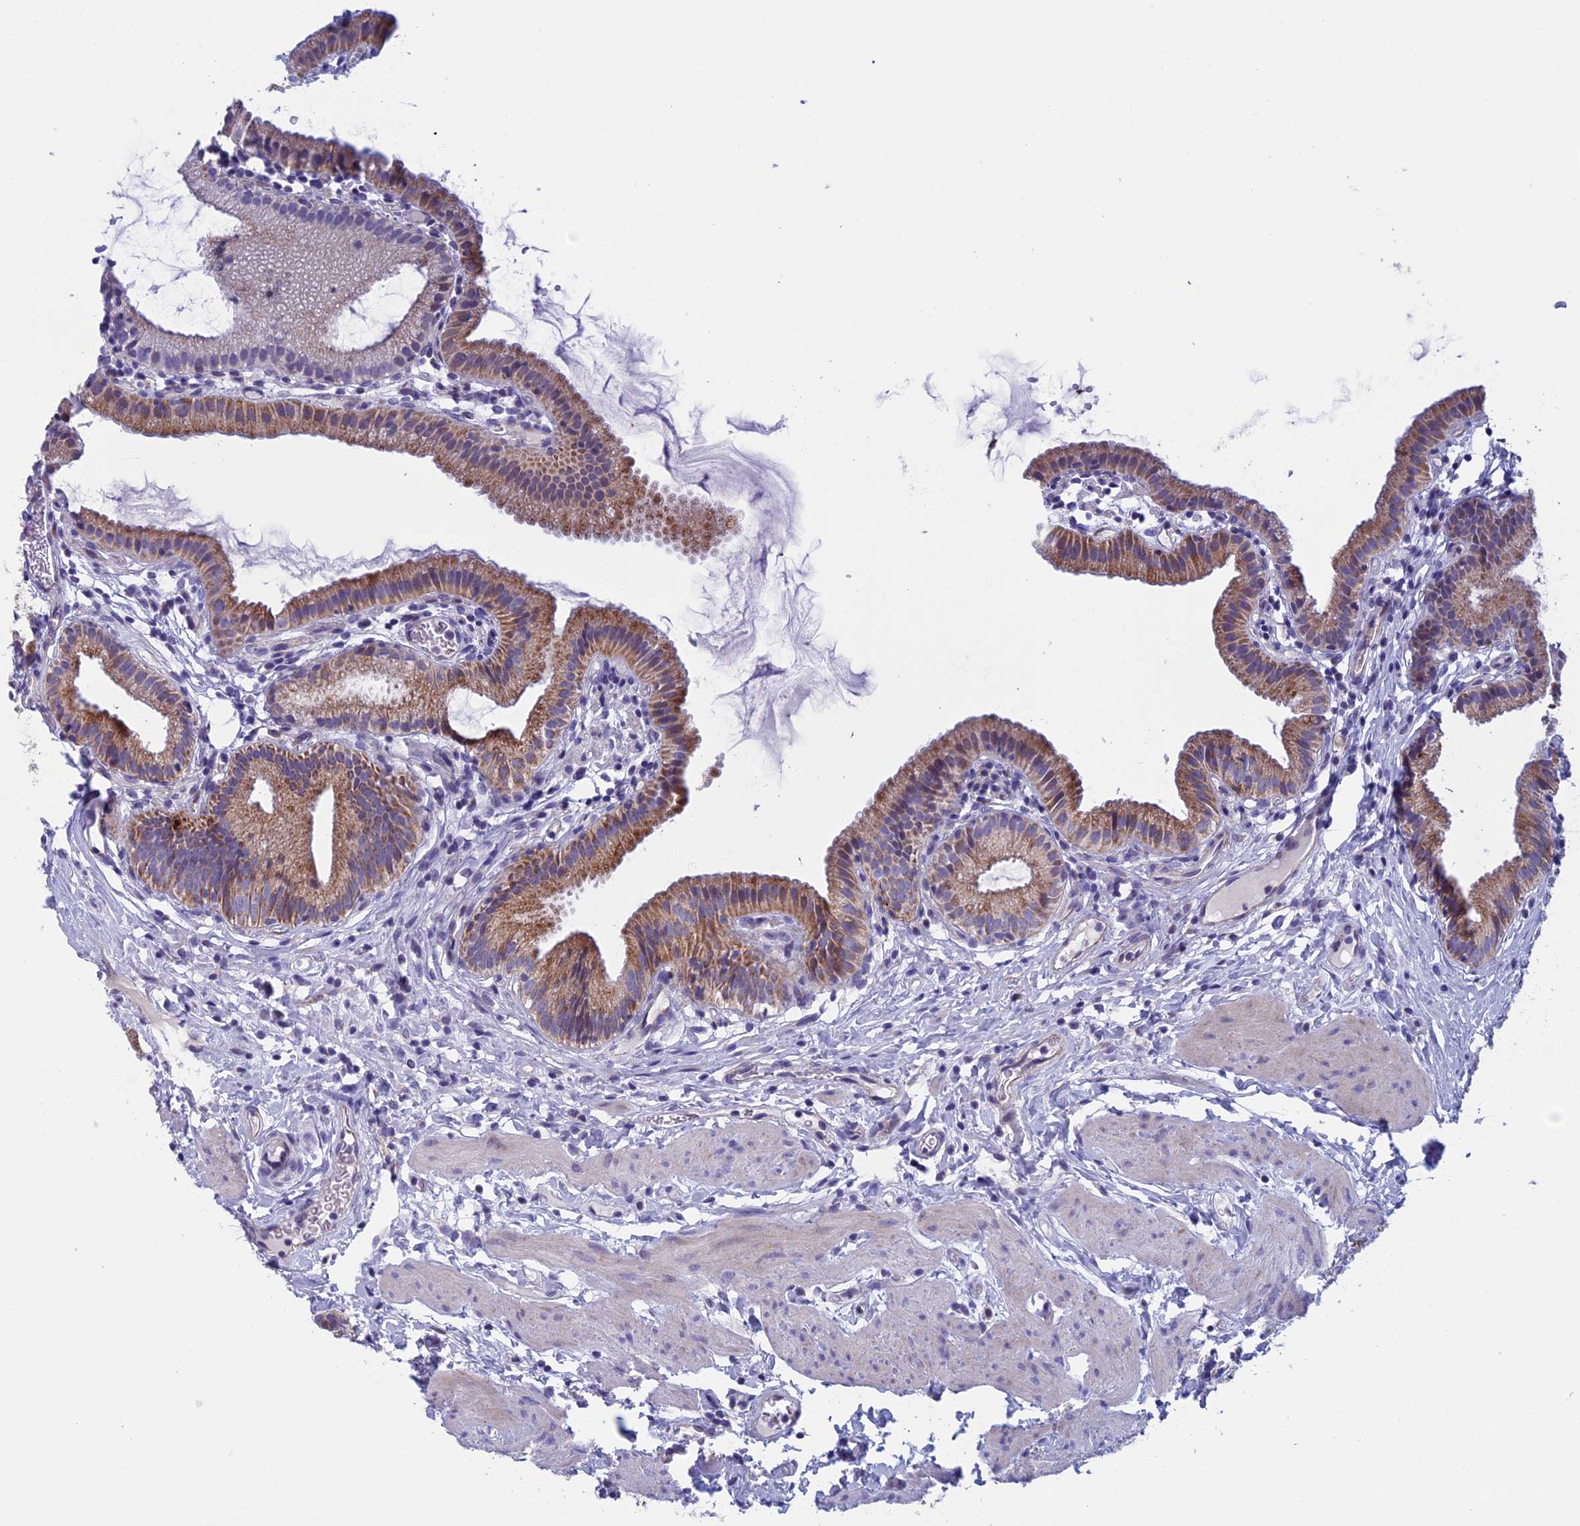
{"staining": {"intensity": "moderate", "quantity": ">75%", "location": "cytoplasmic/membranous"}, "tissue": "gallbladder", "cell_type": "Glandular cells", "image_type": "normal", "snomed": [{"axis": "morphology", "description": "Normal tissue, NOS"}, {"axis": "topography", "description": "Gallbladder"}], "caption": "Moderate cytoplasmic/membranous protein positivity is seen in about >75% of glandular cells in gallbladder.", "gene": "NDUFB9", "patient": {"sex": "female", "age": 46}}